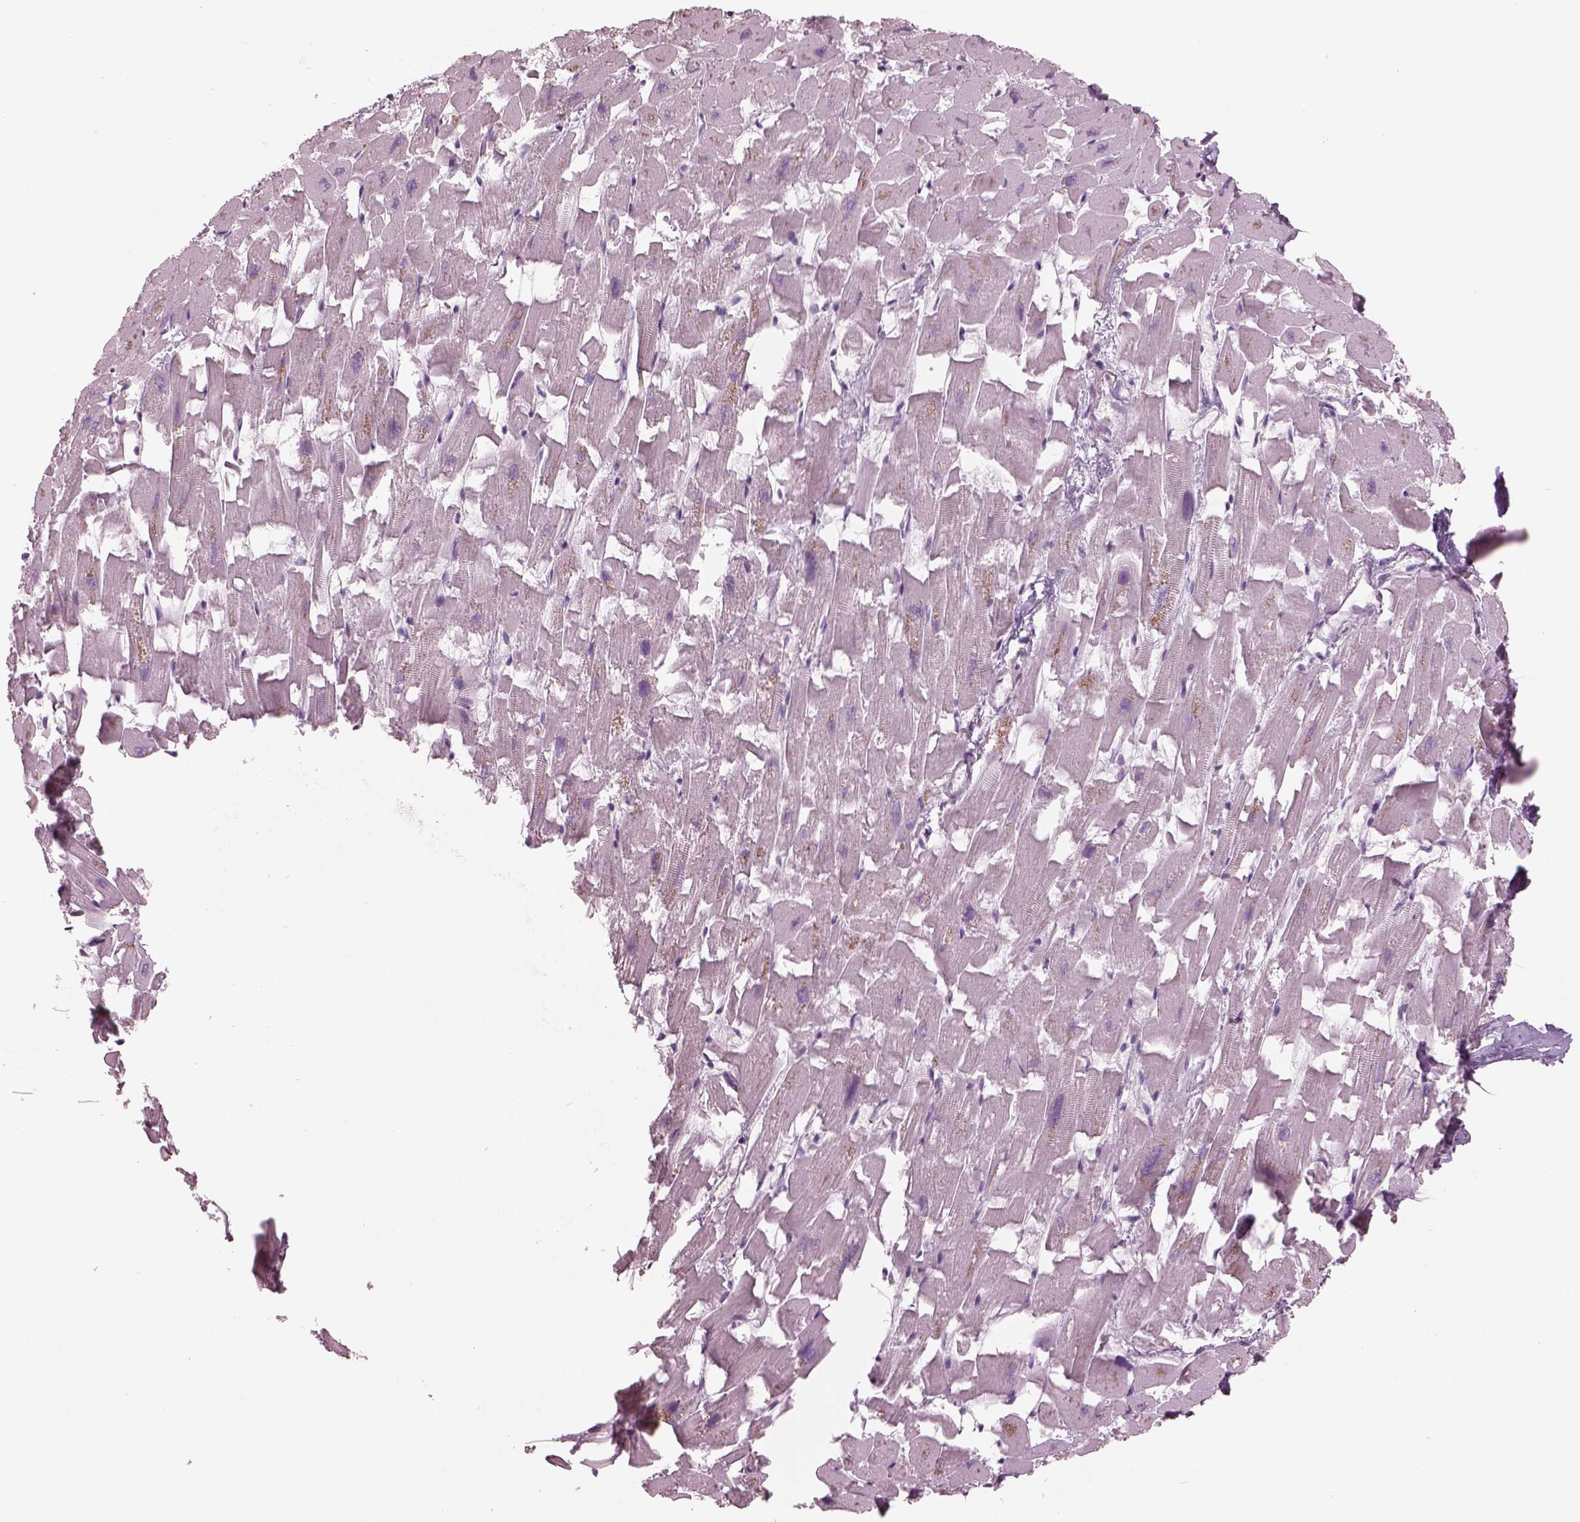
{"staining": {"intensity": "negative", "quantity": "none", "location": "none"}, "tissue": "heart muscle", "cell_type": "Cardiomyocytes", "image_type": "normal", "snomed": [{"axis": "morphology", "description": "Normal tissue, NOS"}, {"axis": "topography", "description": "Heart"}], "caption": "High magnification brightfield microscopy of benign heart muscle stained with DAB (3,3'-diaminobenzidine) (brown) and counterstained with hematoxylin (blue): cardiomyocytes show no significant expression.", "gene": "PACRG", "patient": {"sex": "female", "age": 64}}